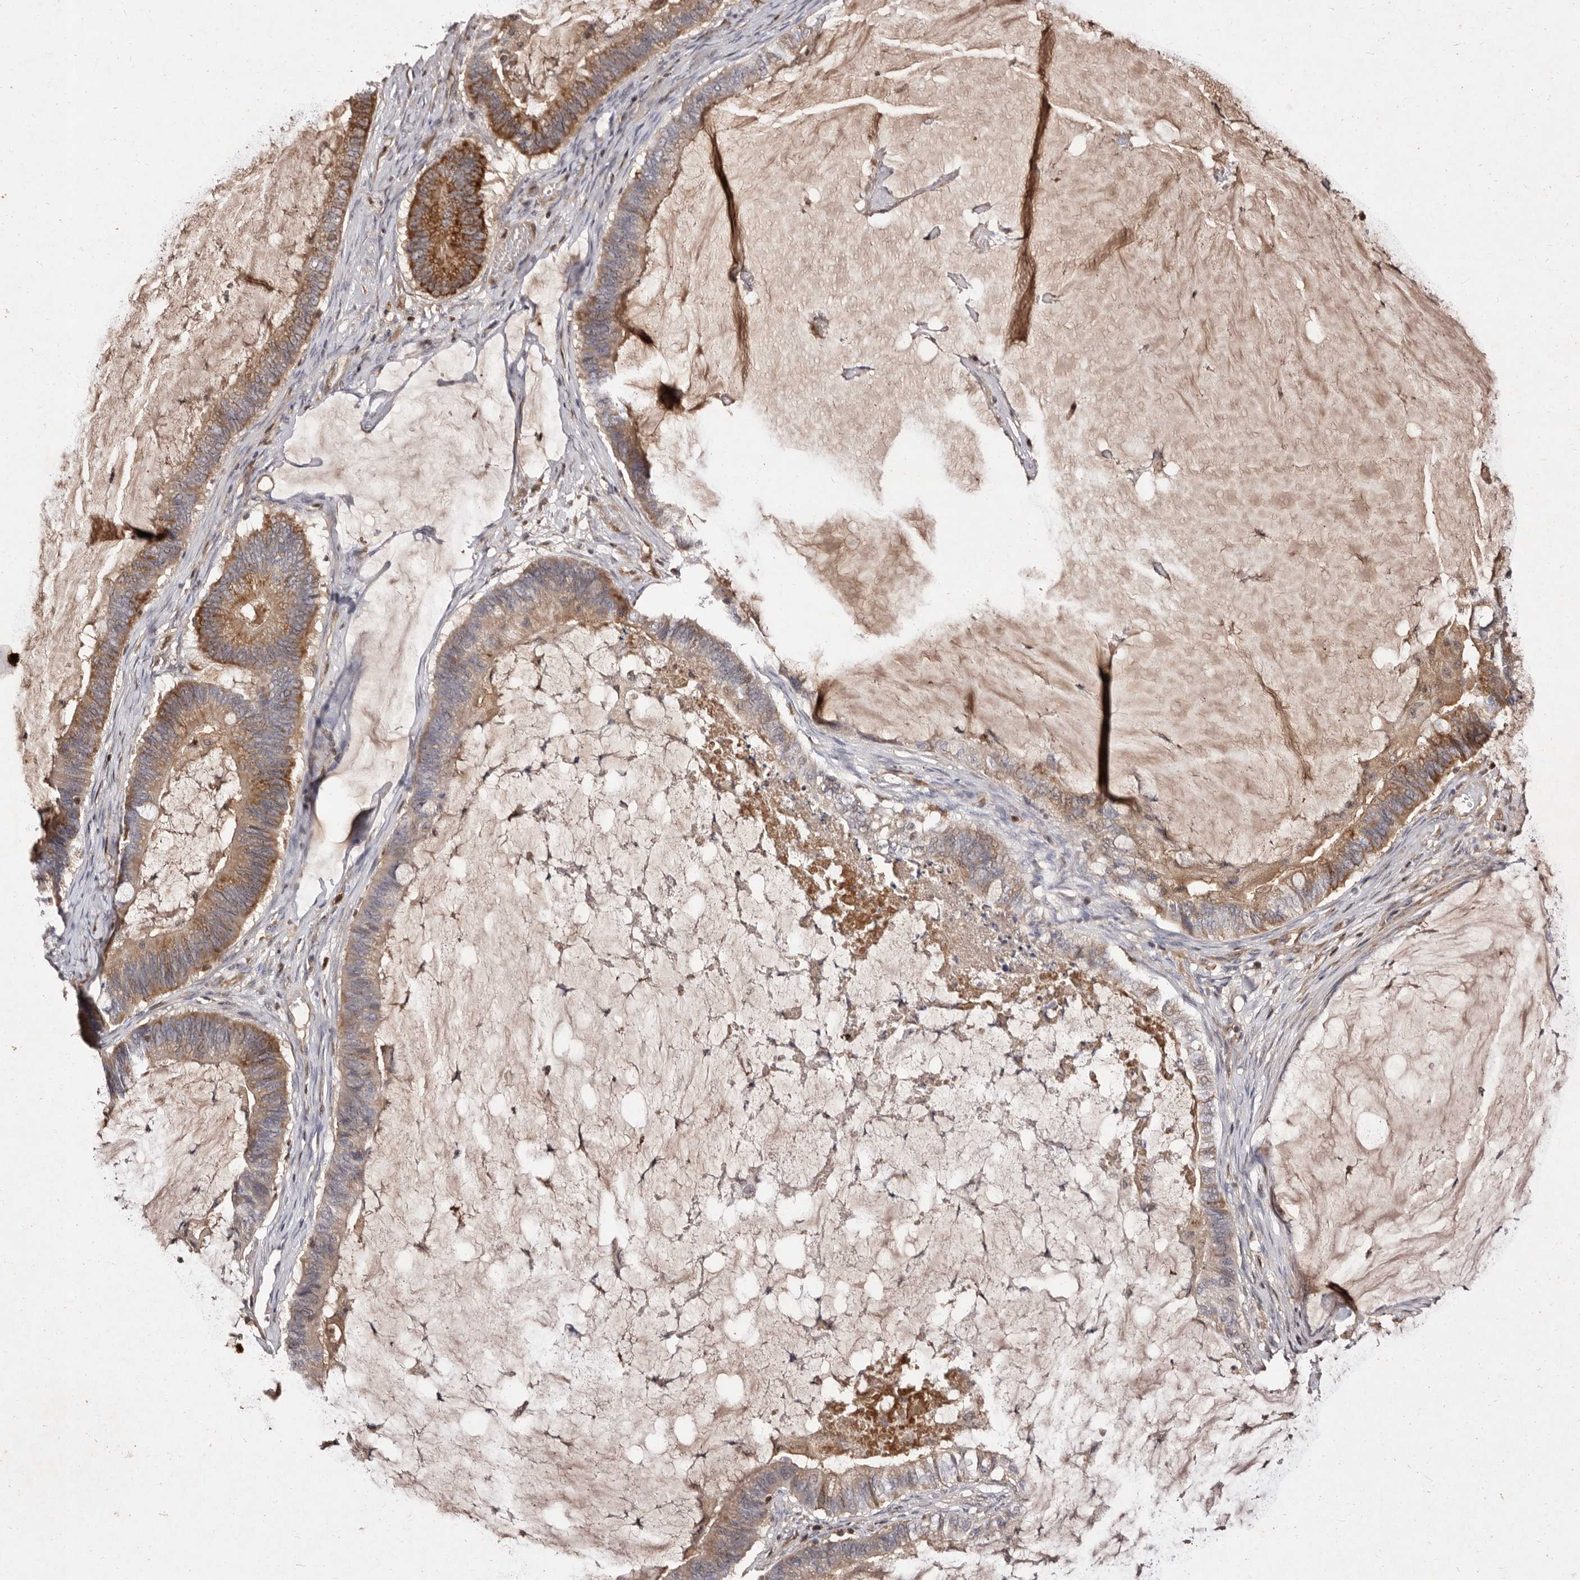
{"staining": {"intensity": "moderate", "quantity": ">75%", "location": "cytoplasmic/membranous"}, "tissue": "ovarian cancer", "cell_type": "Tumor cells", "image_type": "cancer", "snomed": [{"axis": "morphology", "description": "Cystadenocarcinoma, mucinous, NOS"}, {"axis": "topography", "description": "Ovary"}], "caption": "Ovarian cancer (mucinous cystadenocarcinoma) stained for a protein demonstrates moderate cytoplasmic/membranous positivity in tumor cells. Immunohistochemistry (ihc) stains the protein of interest in brown and the nuclei are stained blue.", "gene": "GIMAP4", "patient": {"sex": "female", "age": 61}}